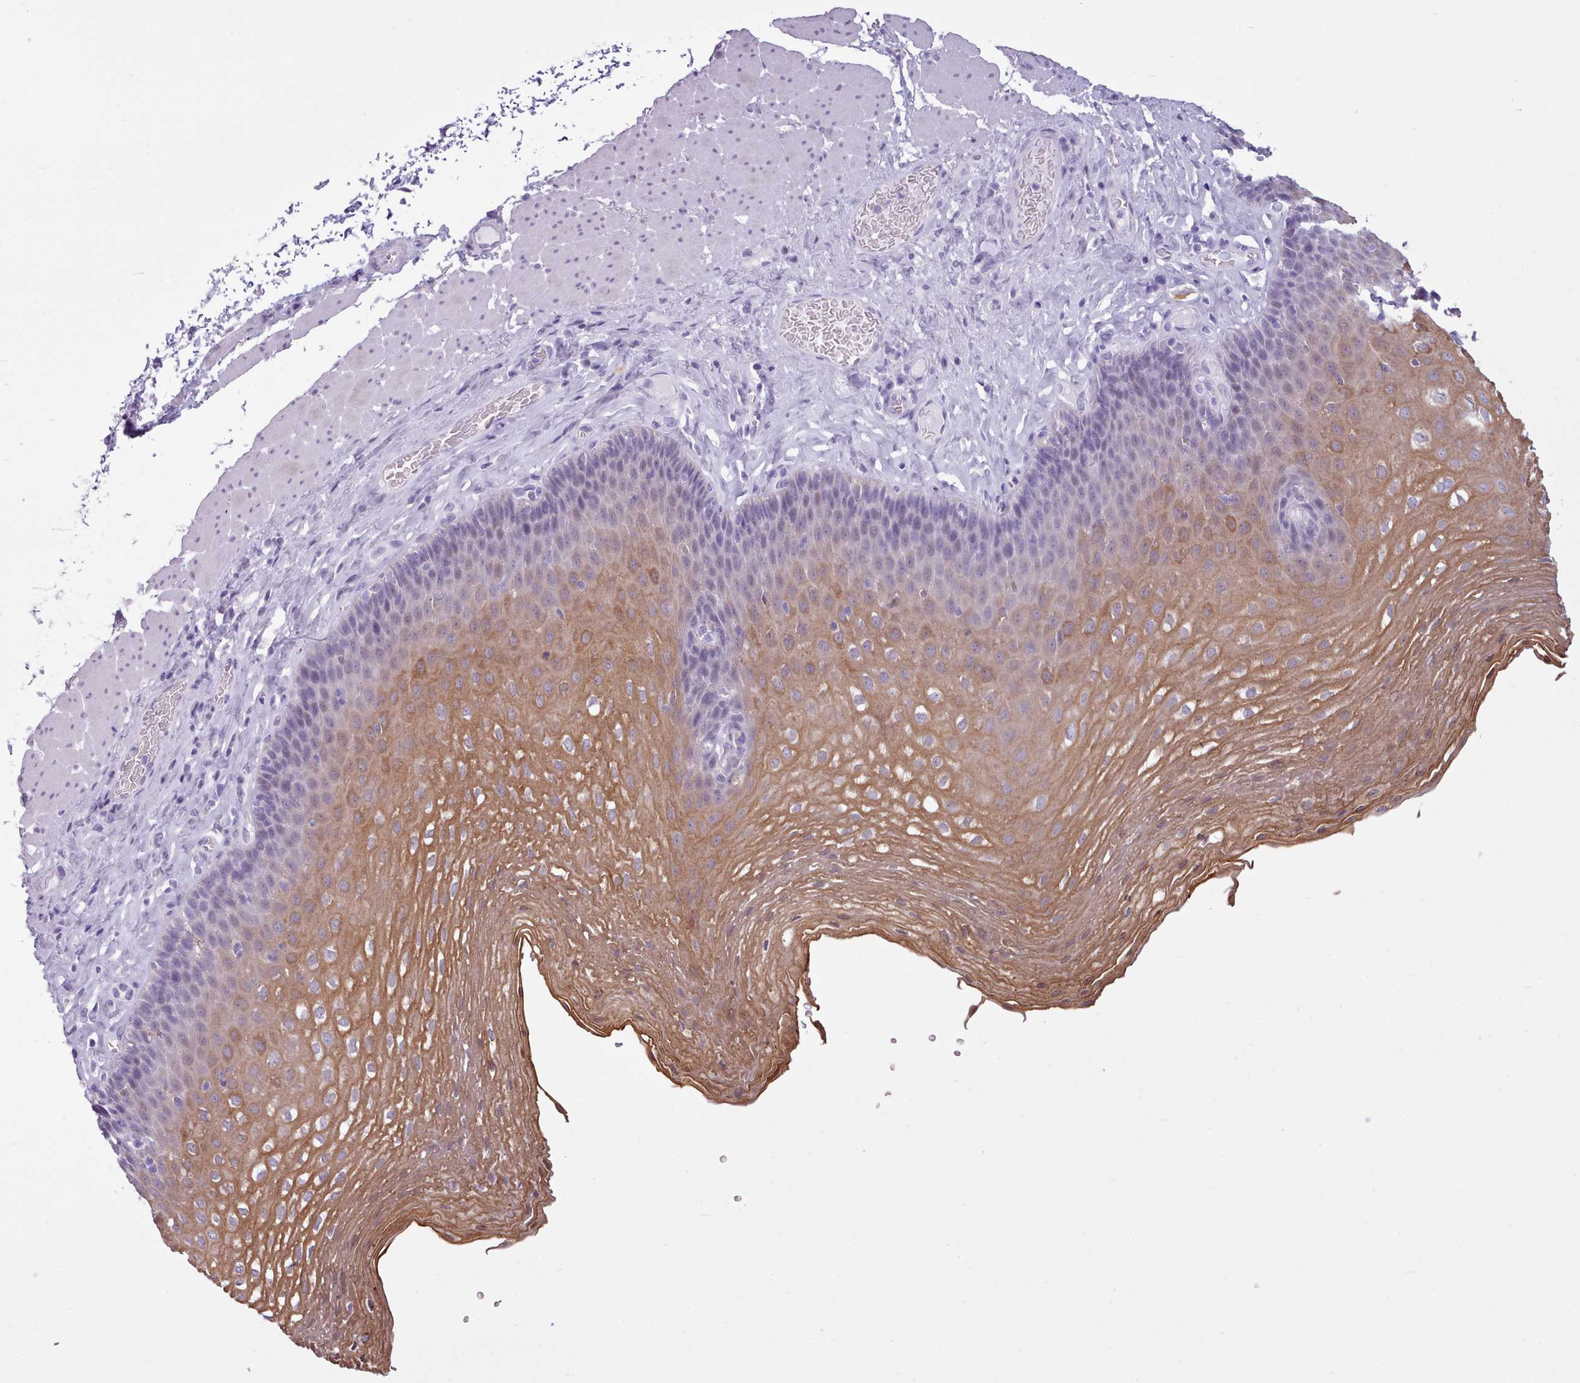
{"staining": {"intensity": "moderate", "quantity": "<25%", "location": "cytoplasmic/membranous"}, "tissue": "esophagus", "cell_type": "Squamous epithelial cells", "image_type": "normal", "snomed": [{"axis": "morphology", "description": "Normal tissue, NOS"}, {"axis": "topography", "description": "Esophagus"}], "caption": "Esophagus stained with a brown dye demonstrates moderate cytoplasmic/membranous positive expression in approximately <25% of squamous epithelial cells.", "gene": "FBXO48", "patient": {"sex": "female", "age": 66}}